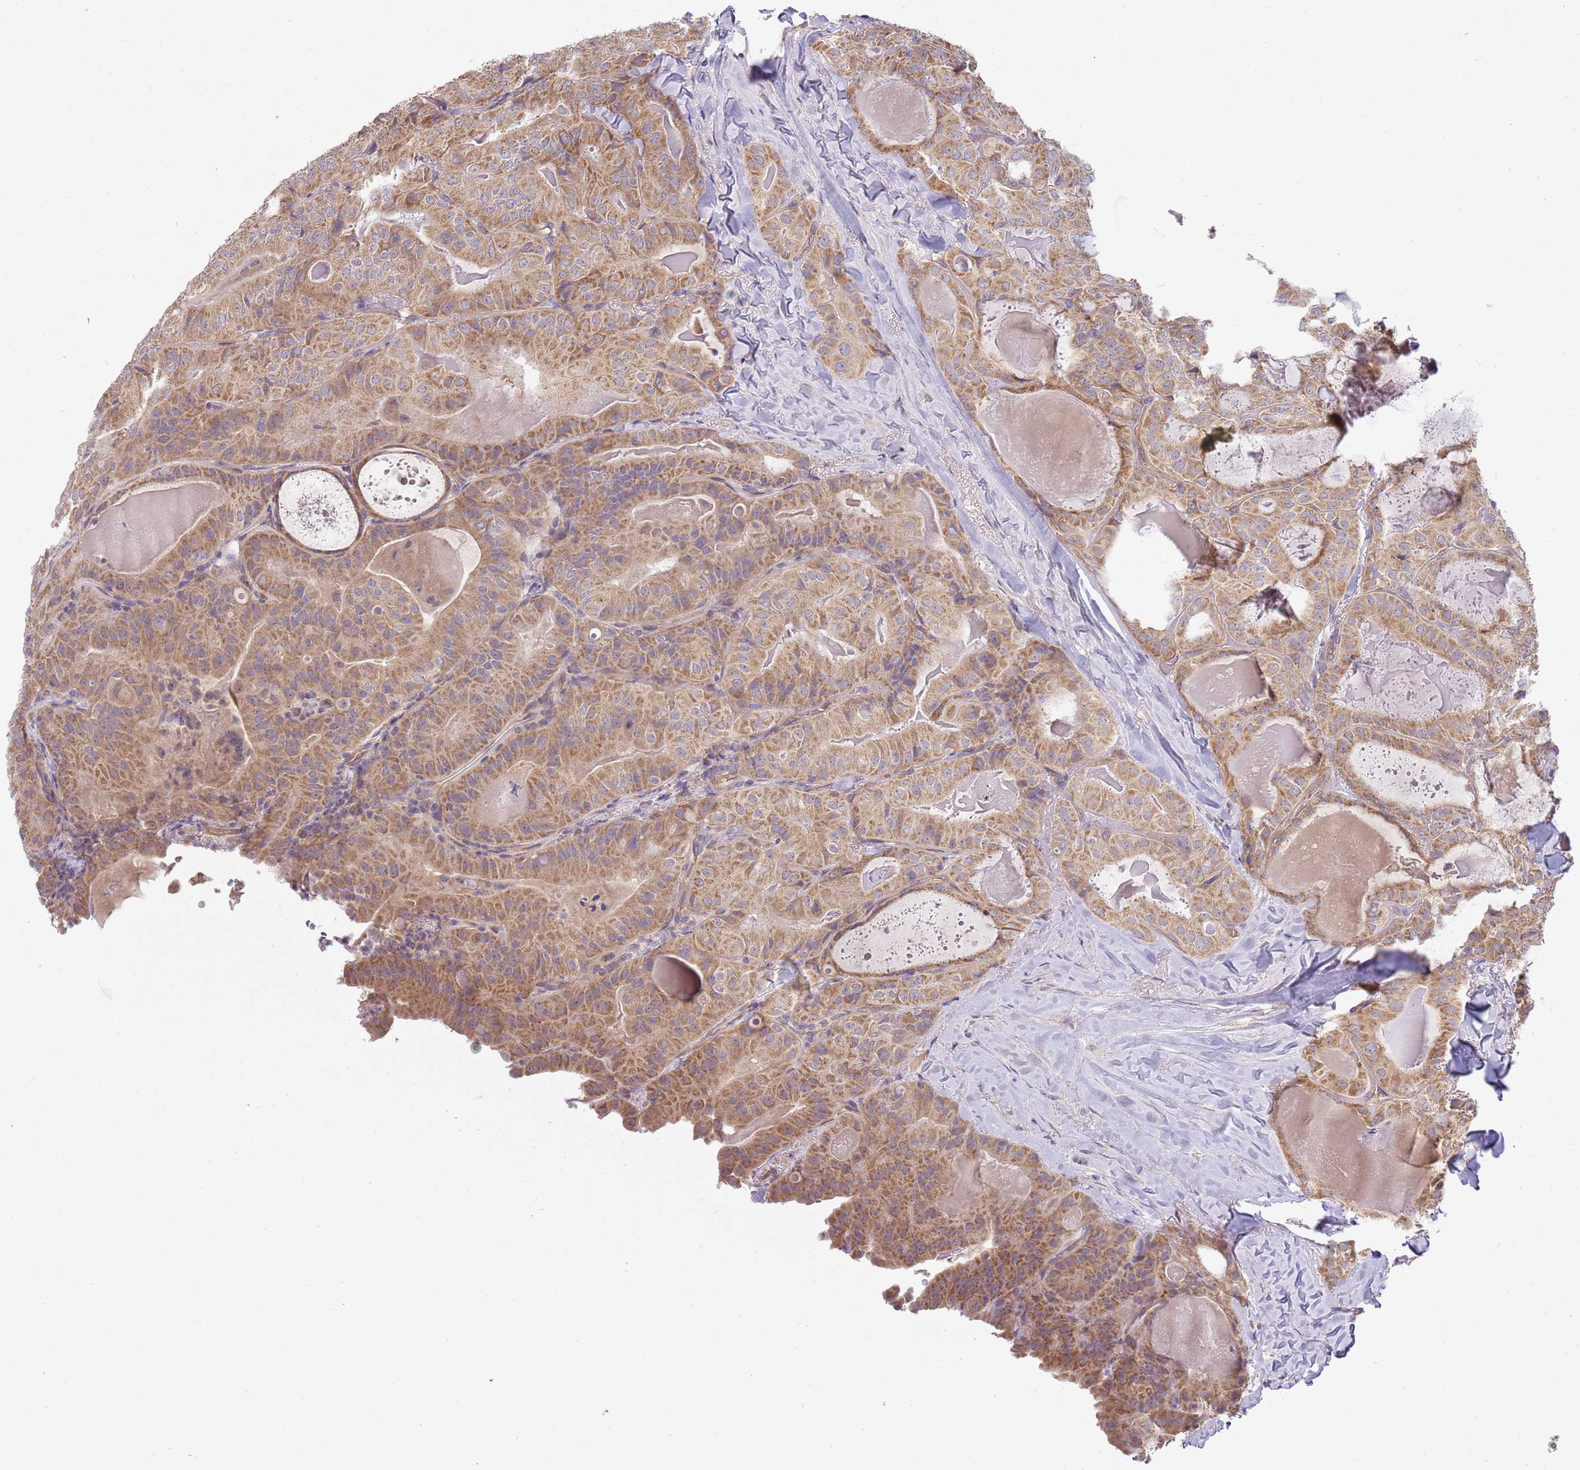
{"staining": {"intensity": "moderate", "quantity": ">75%", "location": "cytoplasmic/membranous"}, "tissue": "thyroid cancer", "cell_type": "Tumor cells", "image_type": "cancer", "snomed": [{"axis": "morphology", "description": "Papillary adenocarcinoma, NOS"}, {"axis": "topography", "description": "Thyroid gland"}], "caption": "Protein expression analysis of human papillary adenocarcinoma (thyroid) reveals moderate cytoplasmic/membranous positivity in approximately >75% of tumor cells.", "gene": "SKOR2", "patient": {"sex": "female", "age": 68}}